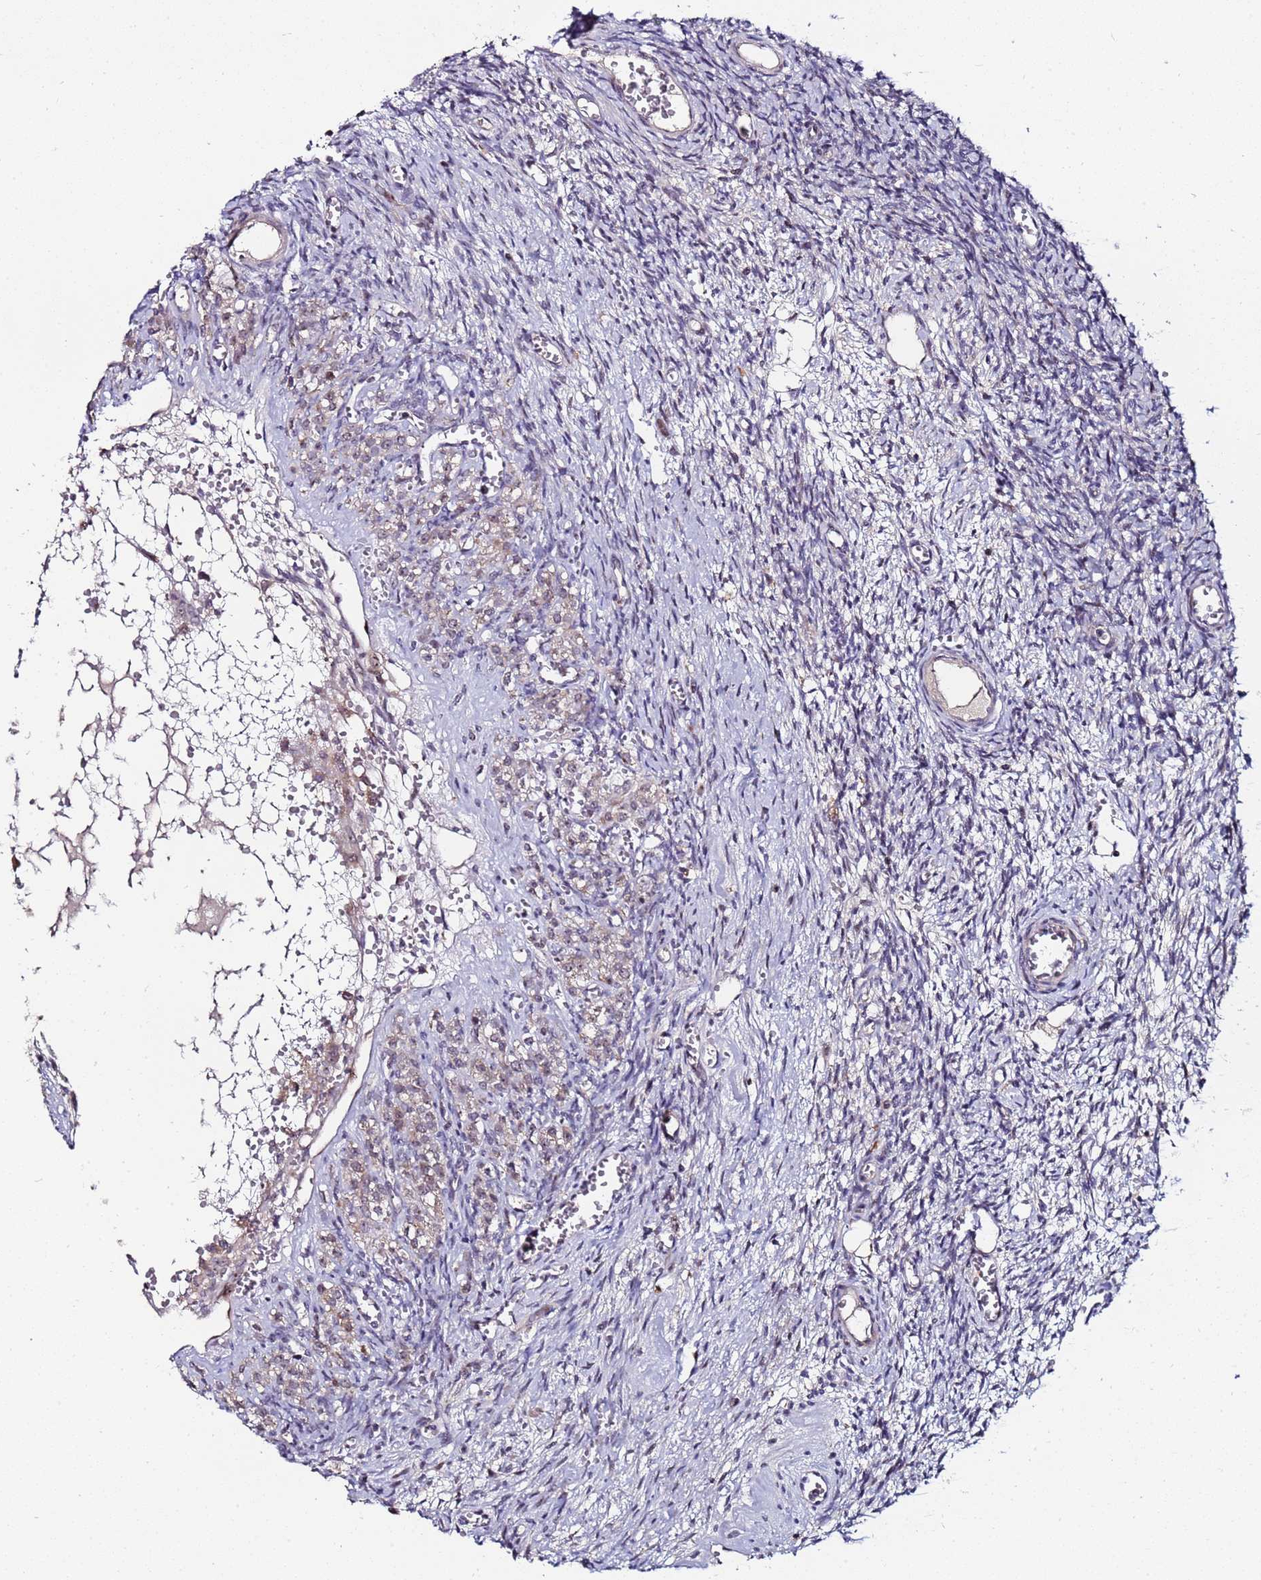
{"staining": {"intensity": "negative", "quantity": "none", "location": "none"}, "tissue": "ovary", "cell_type": "Ovarian stroma cells", "image_type": "normal", "snomed": [{"axis": "morphology", "description": "Normal tissue, NOS"}, {"axis": "topography", "description": "Ovary"}], "caption": "Ovary was stained to show a protein in brown. There is no significant positivity in ovarian stroma cells. The staining is performed using DAB brown chromogen with nuclei counter-stained in using hematoxylin.", "gene": "KRI1", "patient": {"sex": "female", "age": 39}}